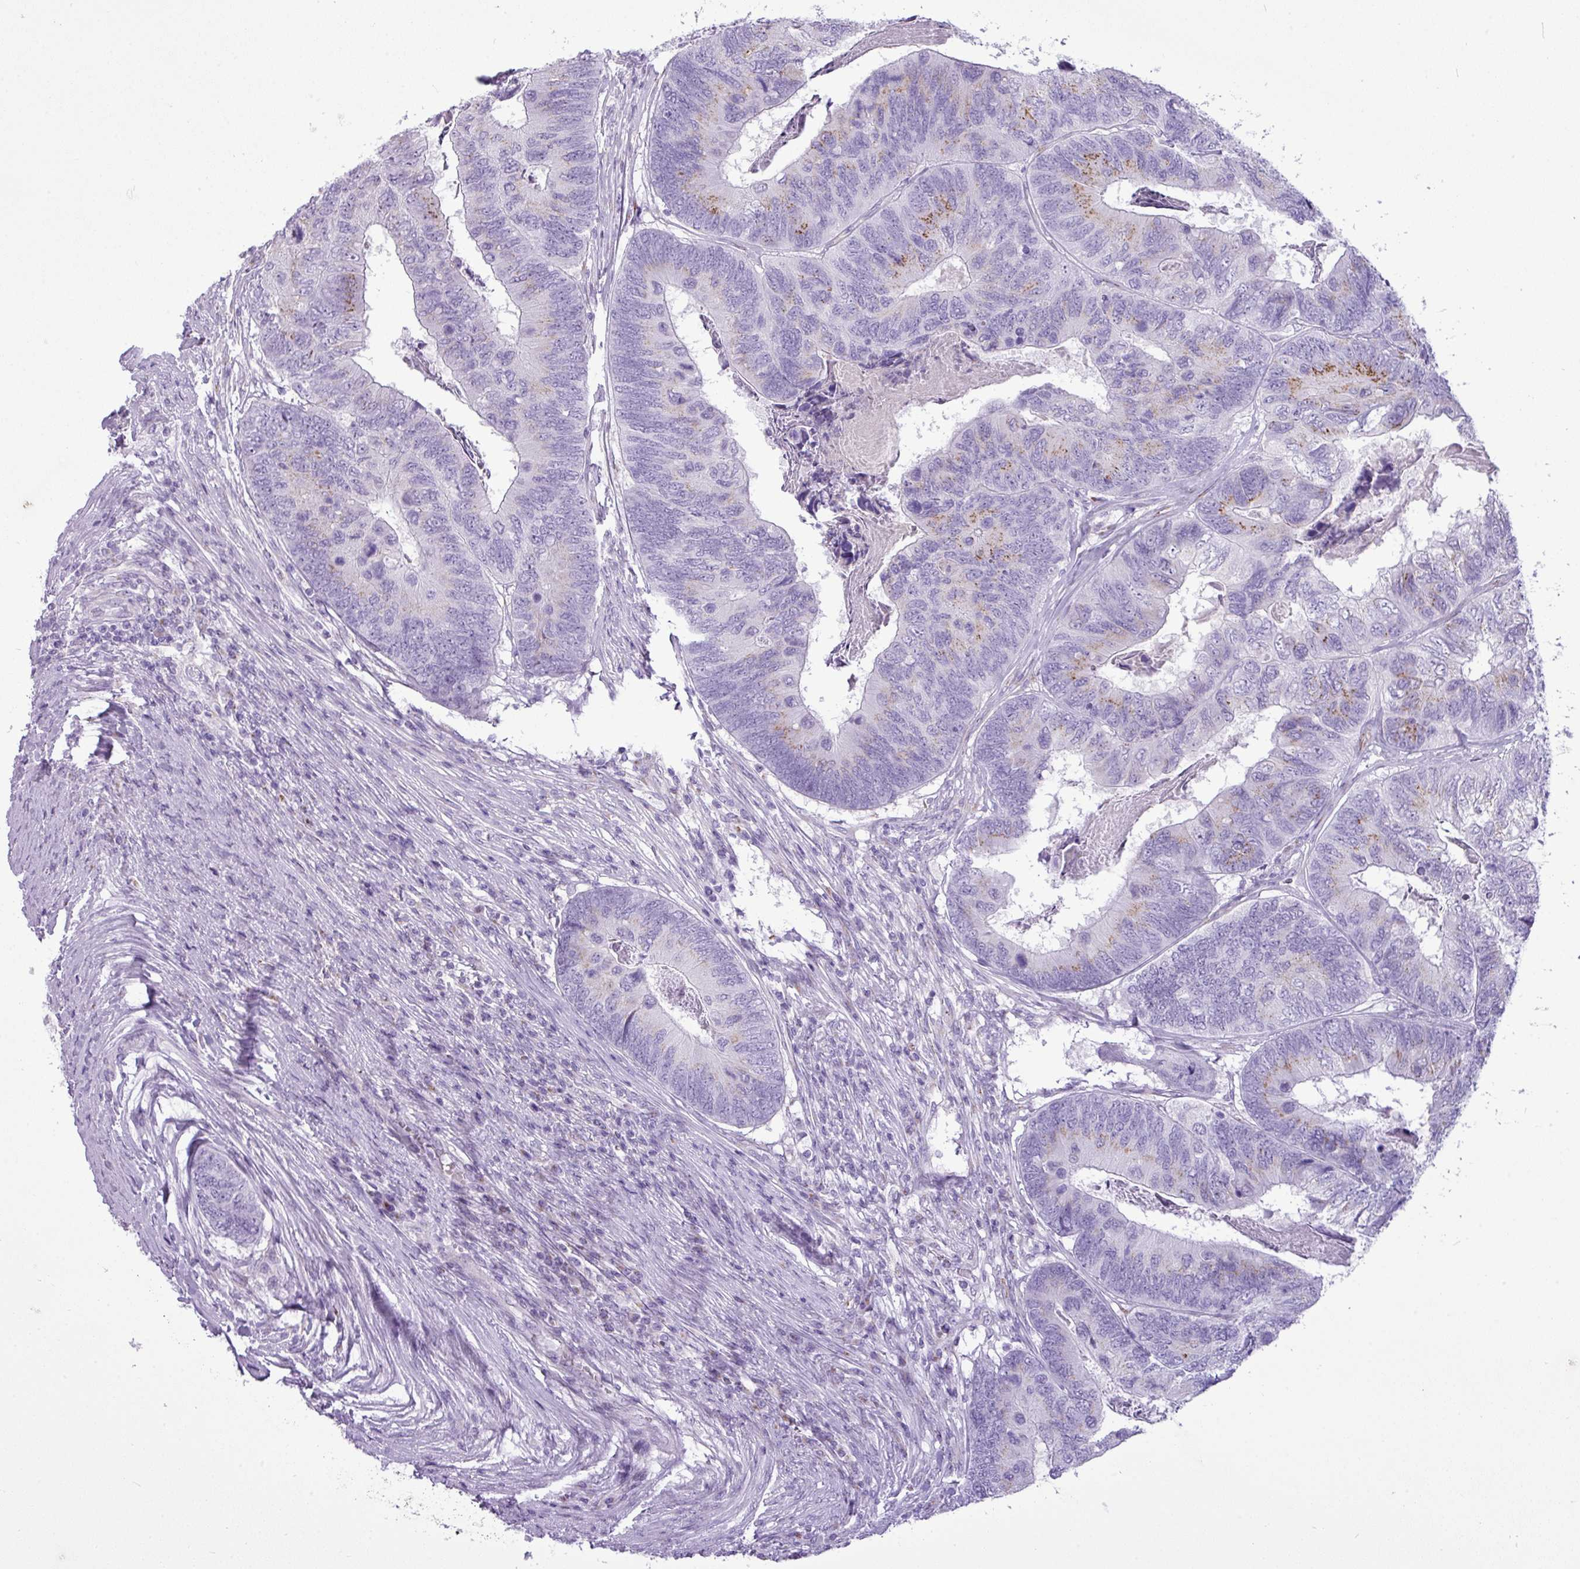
{"staining": {"intensity": "negative", "quantity": "none", "location": "none"}, "tissue": "colorectal cancer", "cell_type": "Tumor cells", "image_type": "cancer", "snomed": [{"axis": "morphology", "description": "Adenocarcinoma, NOS"}, {"axis": "topography", "description": "Colon"}], "caption": "Tumor cells show no significant positivity in colorectal cancer.", "gene": "FAM43A", "patient": {"sex": "female", "age": 67}}